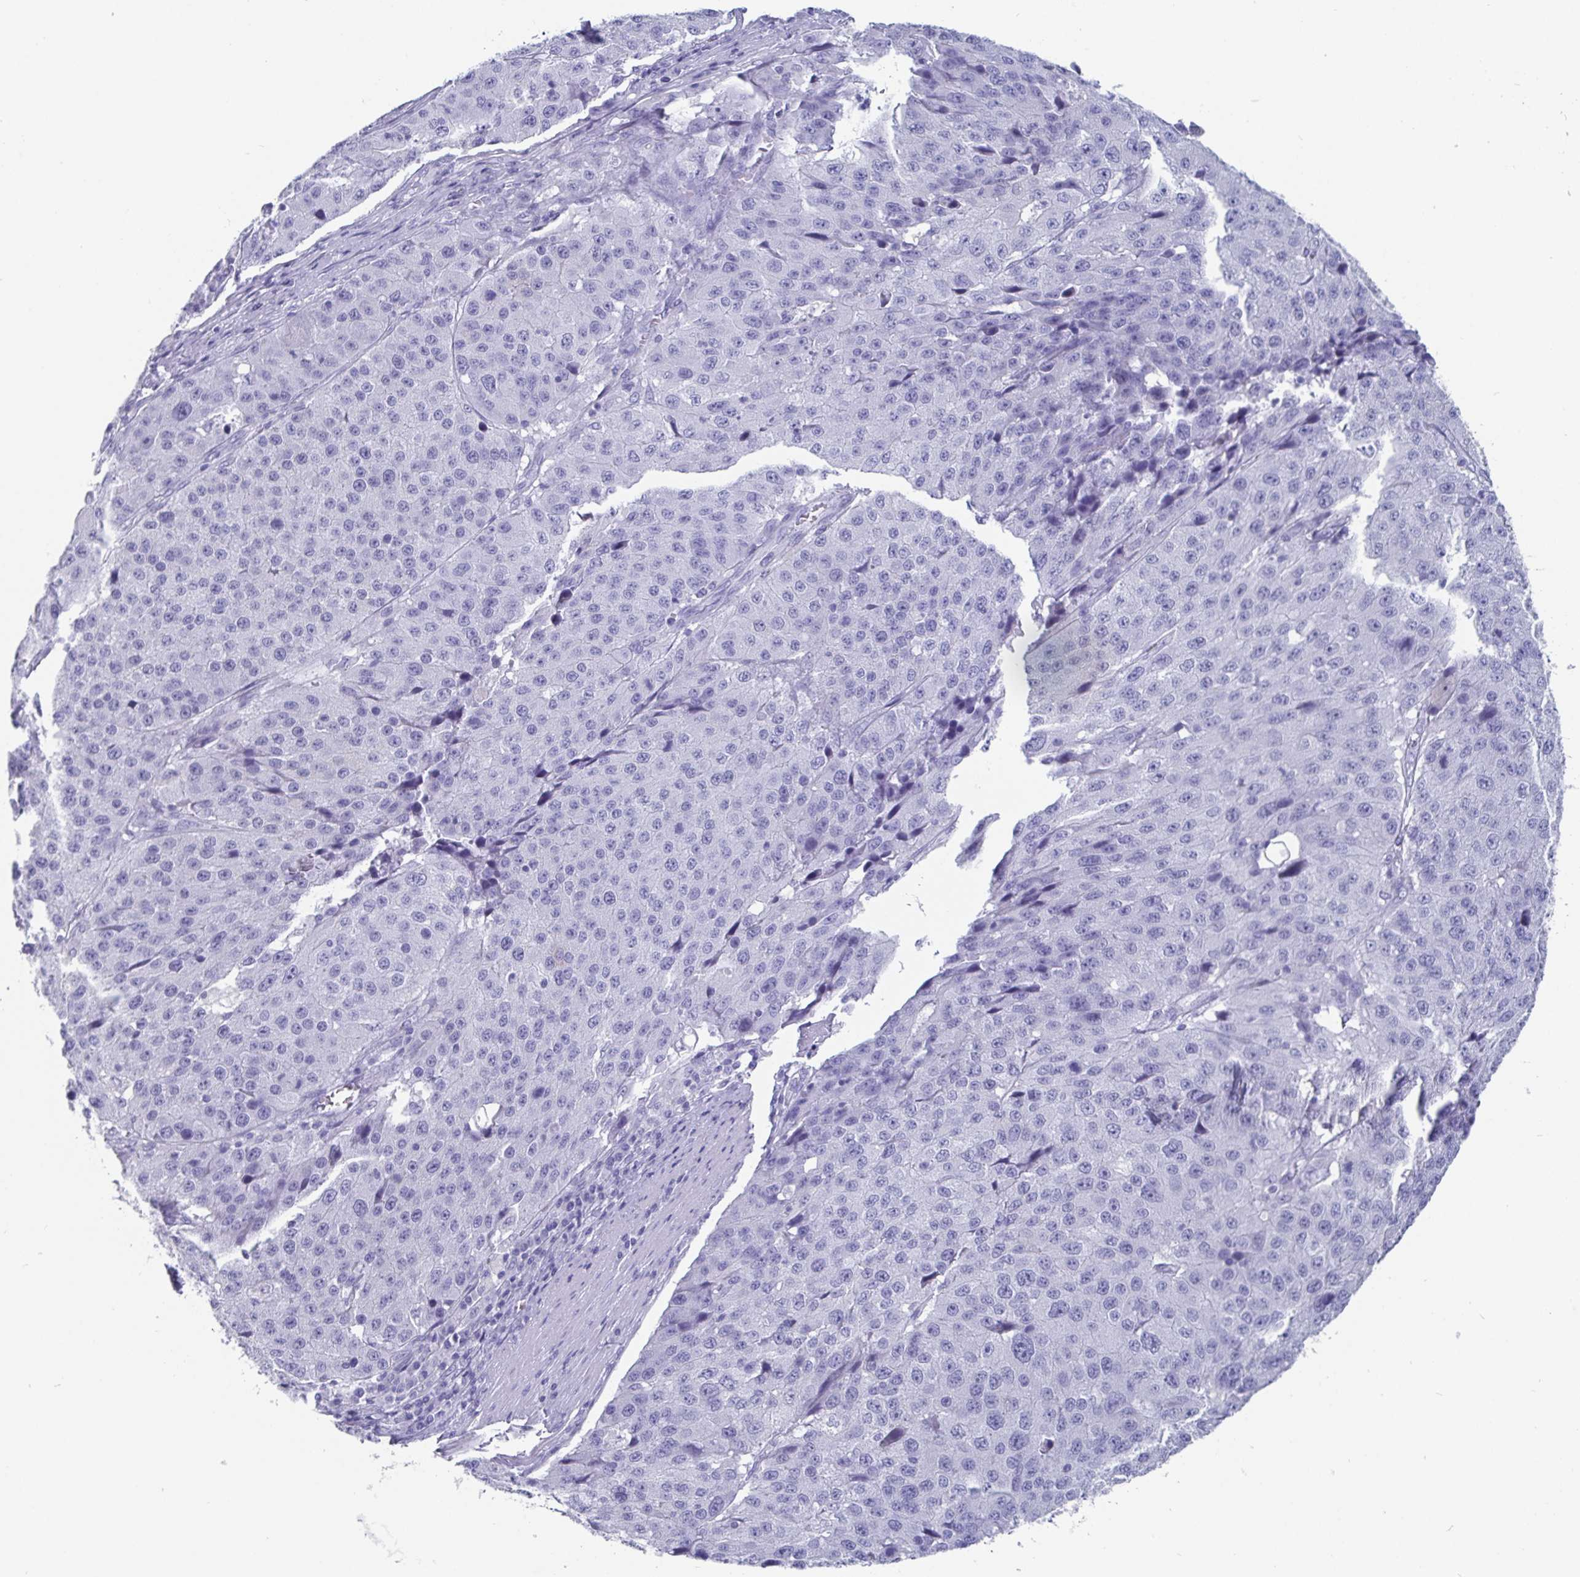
{"staining": {"intensity": "negative", "quantity": "none", "location": "none"}, "tissue": "stomach cancer", "cell_type": "Tumor cells", "image_type": "cancer", "snomed": [{"axis": "morphology", "description": "Adenocarcinoma, NOS"}, {"axis": "topography", "description": "Stomach"}], "caption": "The histopathology image displays no significant expression in tumor cells of adenocarcinoma (stomach). (DAB immunohistochemistry visualized using brightfield microscopy, high magnification).", "gene": "SCGN", "patient": {"sex": "male", "age": 71}}